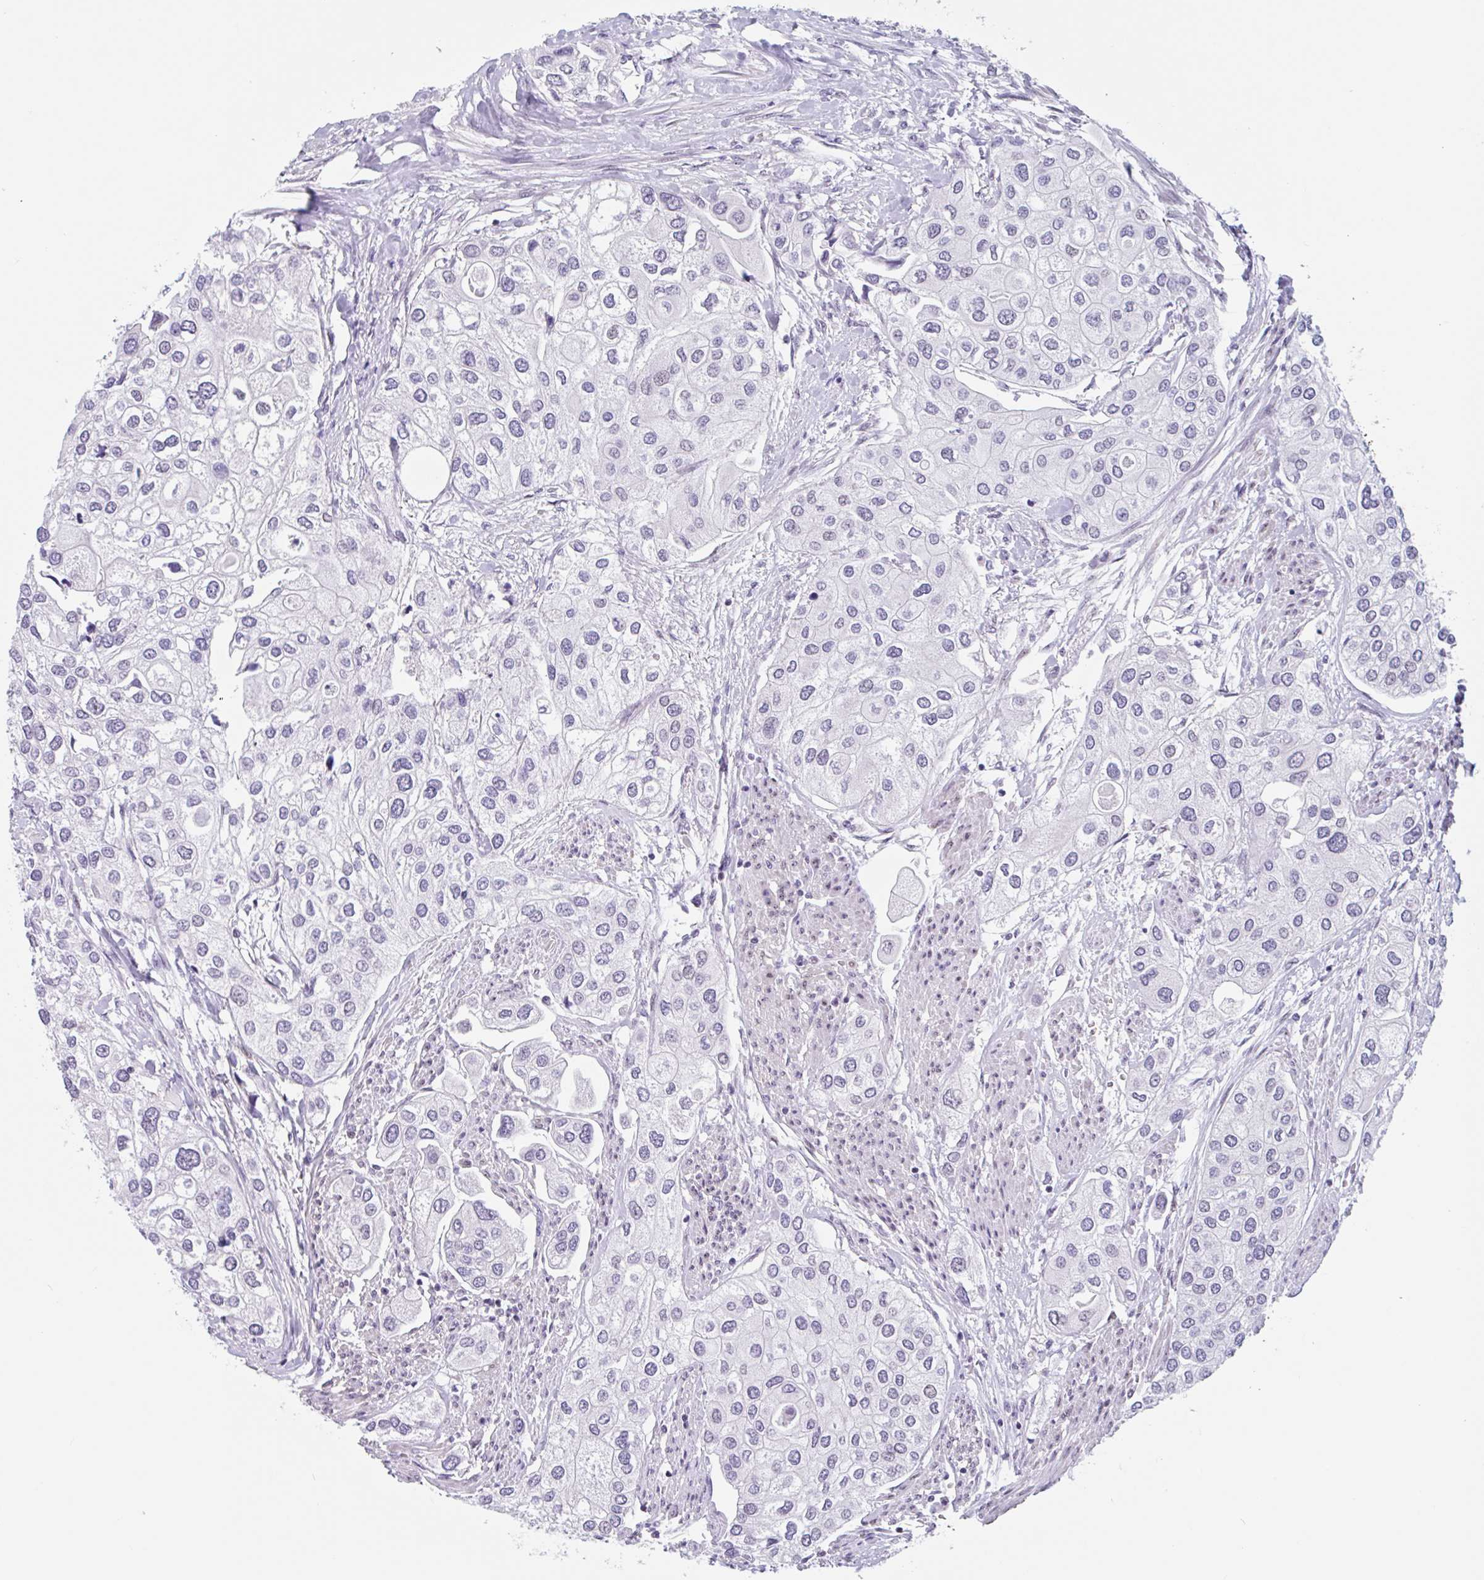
{"staining": {"intensity": "negative", "quantity": "none", "location": "none"}, "tissue": "urothelial cancer", "cell_type": "Tumor cells", "image_type": "cancer", "snomed": [{"axis": "morphology", "description": "Urothelial carcinoma, High grade"}, {"axis": "topography", "description": "Urinary bladder"}], "caption": "Tumor cells are negative for brown protein staining in urothelial carcinoma (high-grade).", "gene": "LENG9", "patient": {"sex": "male", "age": 64}}